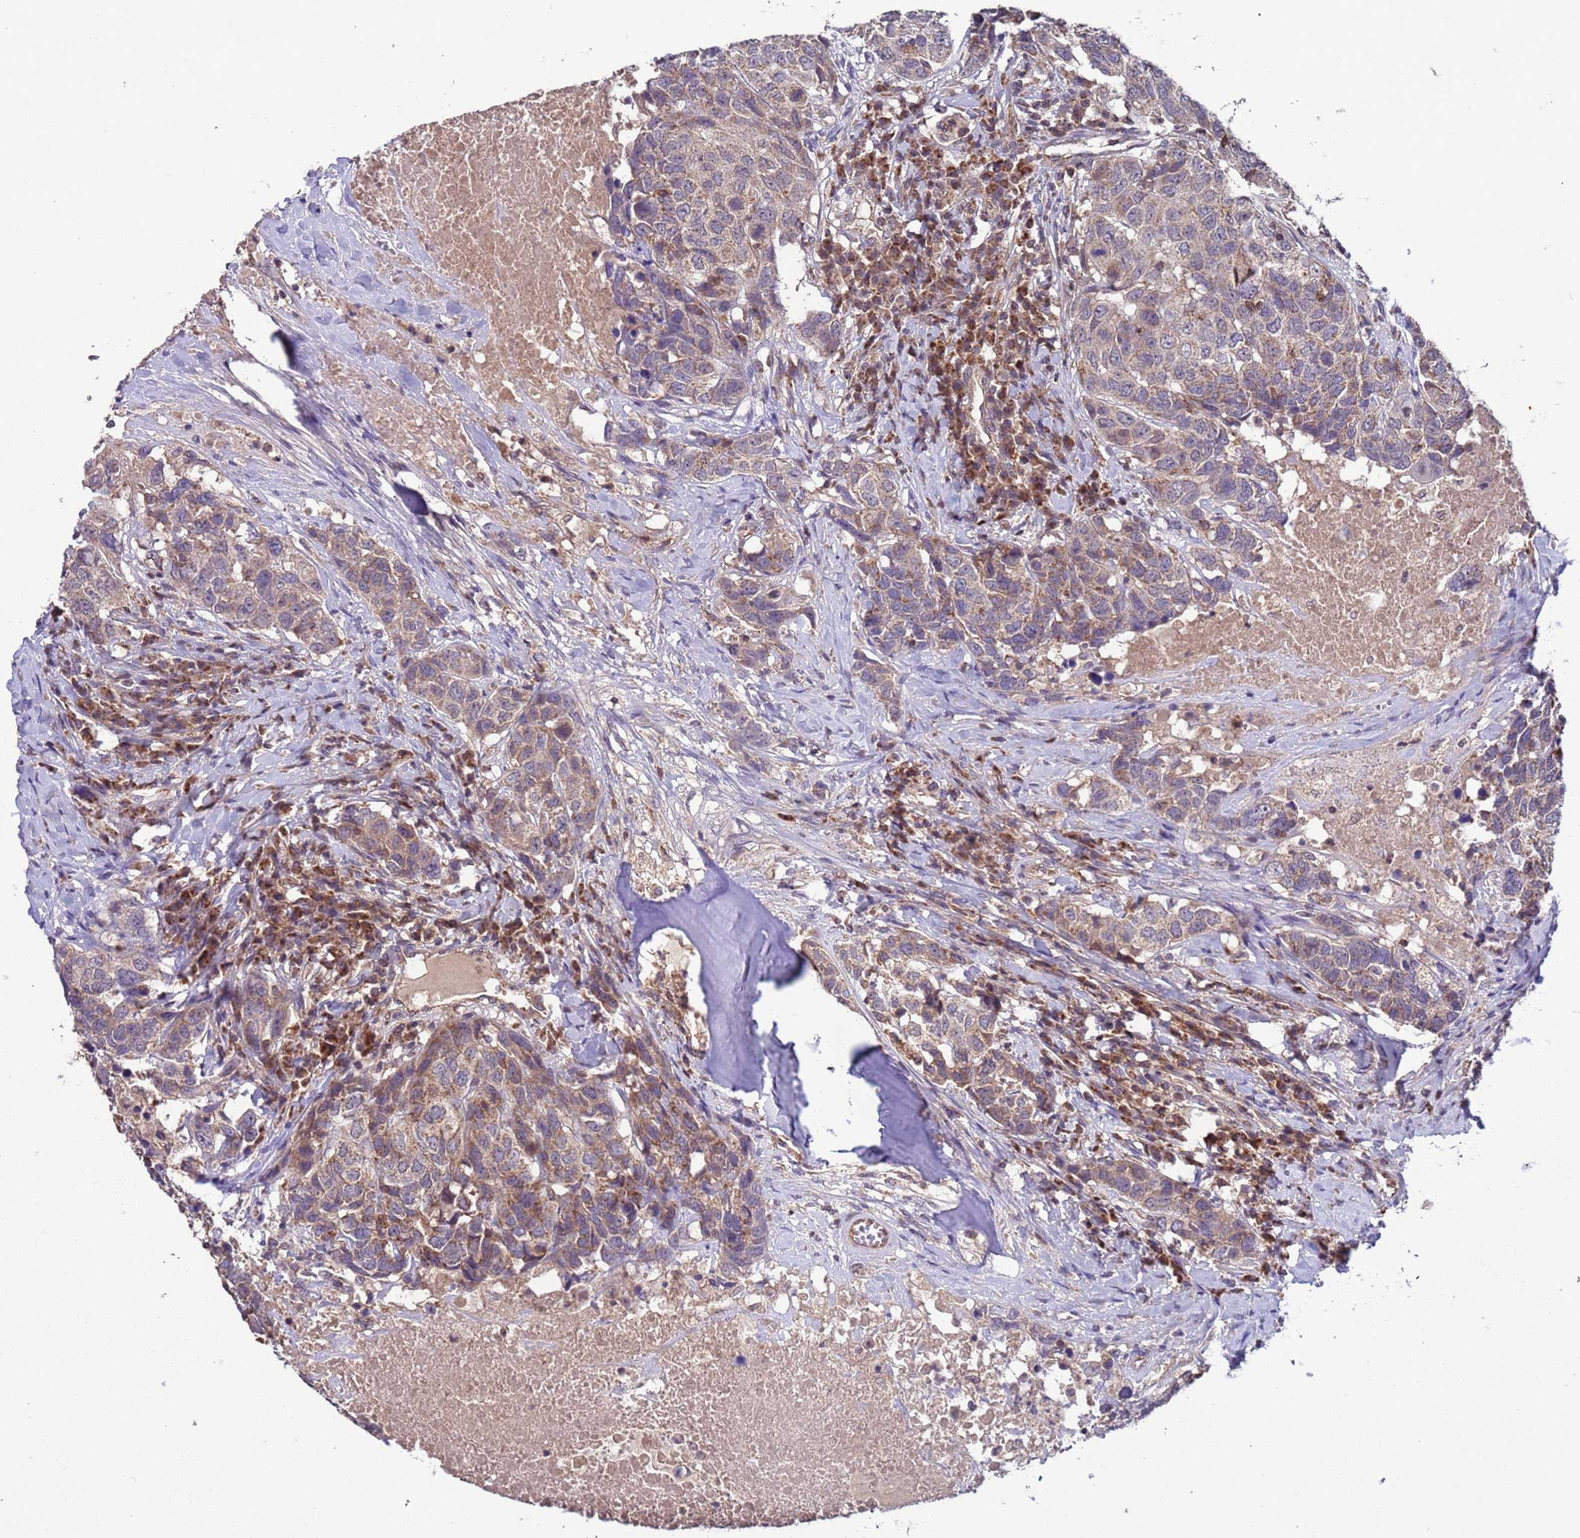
{"staining": {"intensity": "weak", "quantity": "25%-75%", "location": "cytoplasmic/membranous"}, "tissue": "head and neck cancer", "cell_type": "Tumor cells", "image_type": "cancer", "snomed": [{"axis": "morphology", "description": "Squamous cell carcinoma, NOS"}, {"axis": "topography", "description": "Head-Neck"}], "caption": "Head and neck cancer (squamous cell carcinoma) was stained to show a protein in brown. There is low levels of weak cytoplasmic/membranous positivity in about 25%-75% of tumor cells. The protein of interest is shown in brown color, while the nuclei are stained blue.", "gene": "ACAD8", "patient": {"sex": "male", "age": 66}}